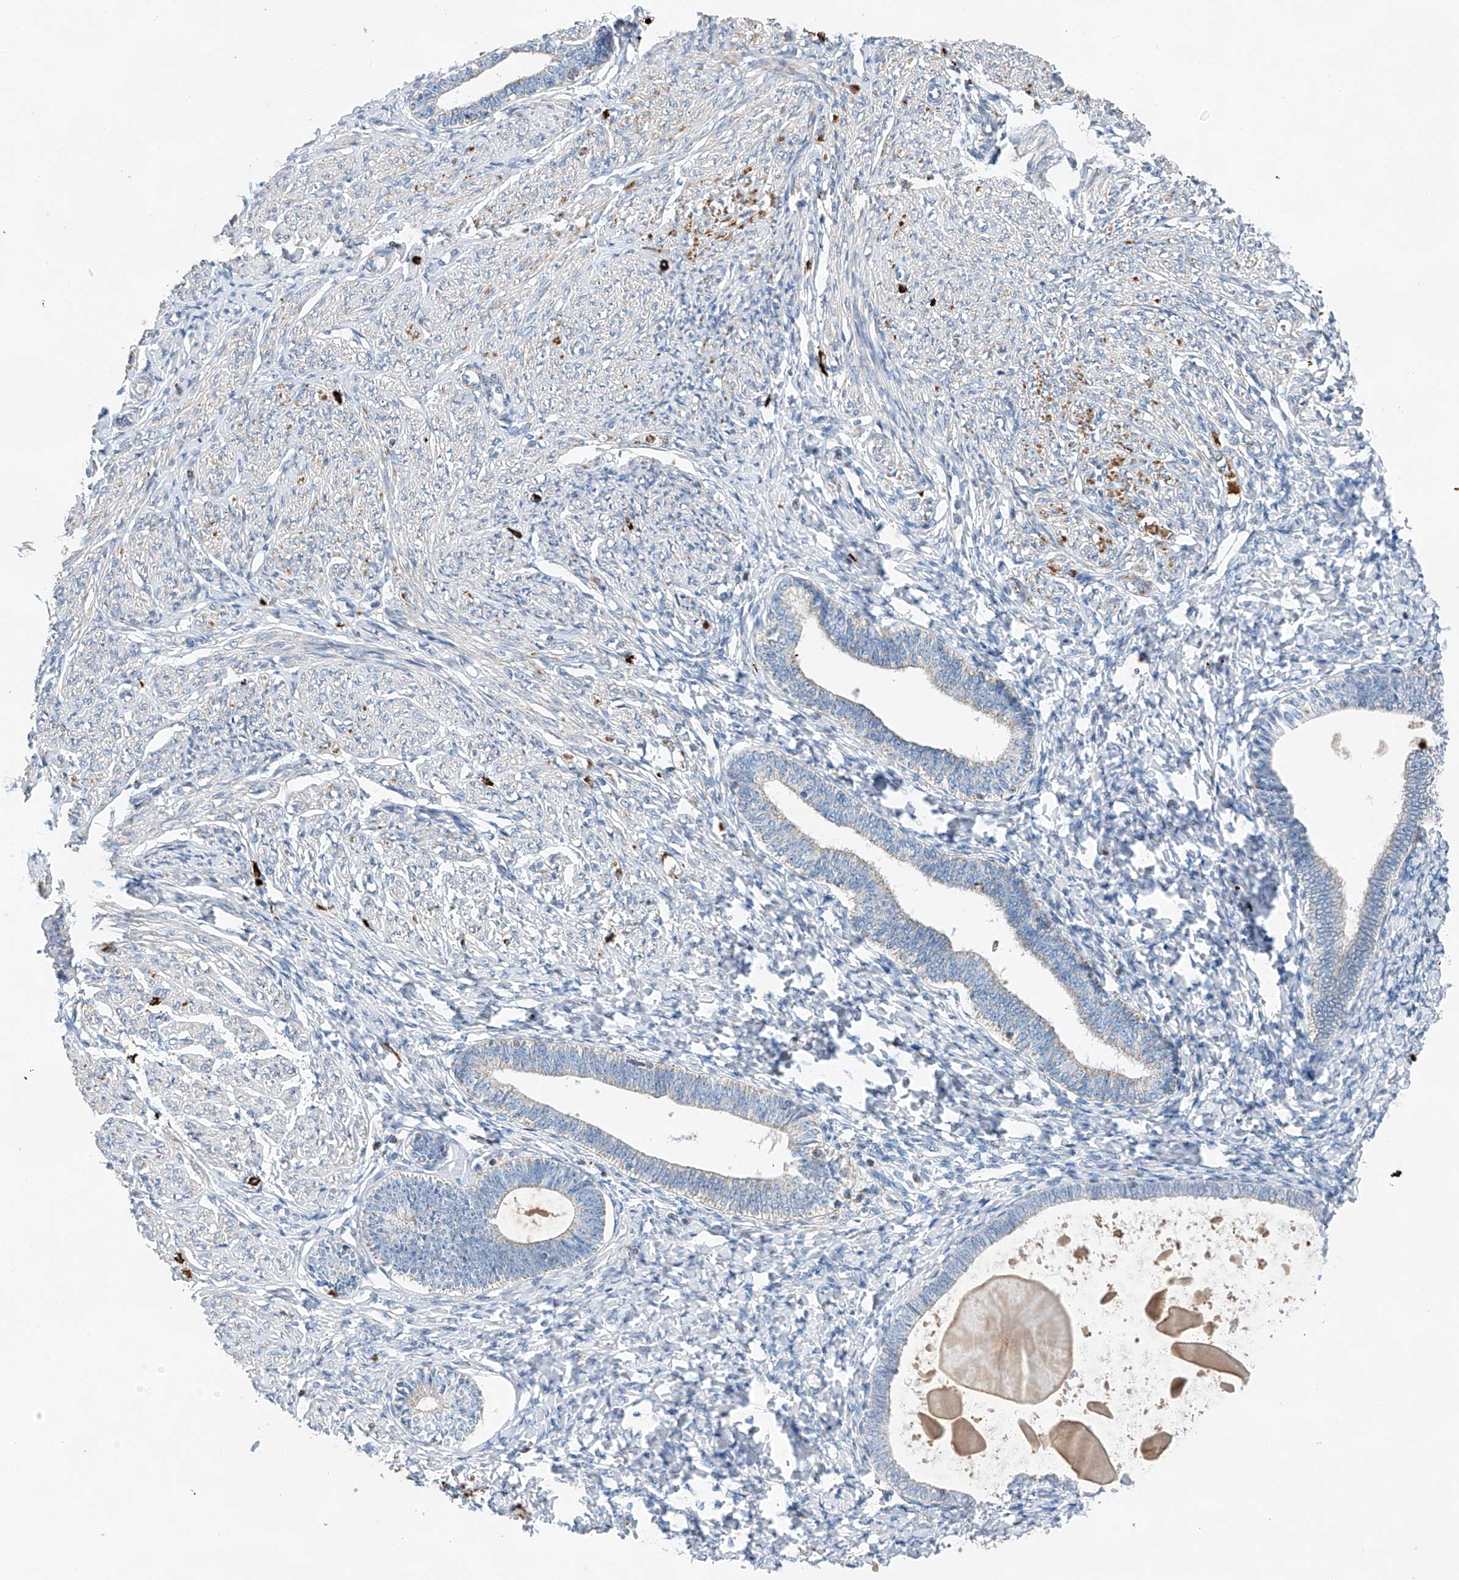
{"staining": {"intensity": "negative", "quantity": "none", "location": "none"}, "tissue": "endometrium", "cell_type": "Cells in endometrial stroma", "image_type": "normal", "snomed": [{"axis": "morphology", "description": "Normal tissue, NOS"}, {"axis": "topography", "description": "Endometrium"}], "caption": "A photomicrograph of endometrium stained for a protein shows no brown staining in cells in endometrial stroma. Nuclei are stained in blue.", "gene": "KLF15", "patient": {"sex": "female", "age": 72}}